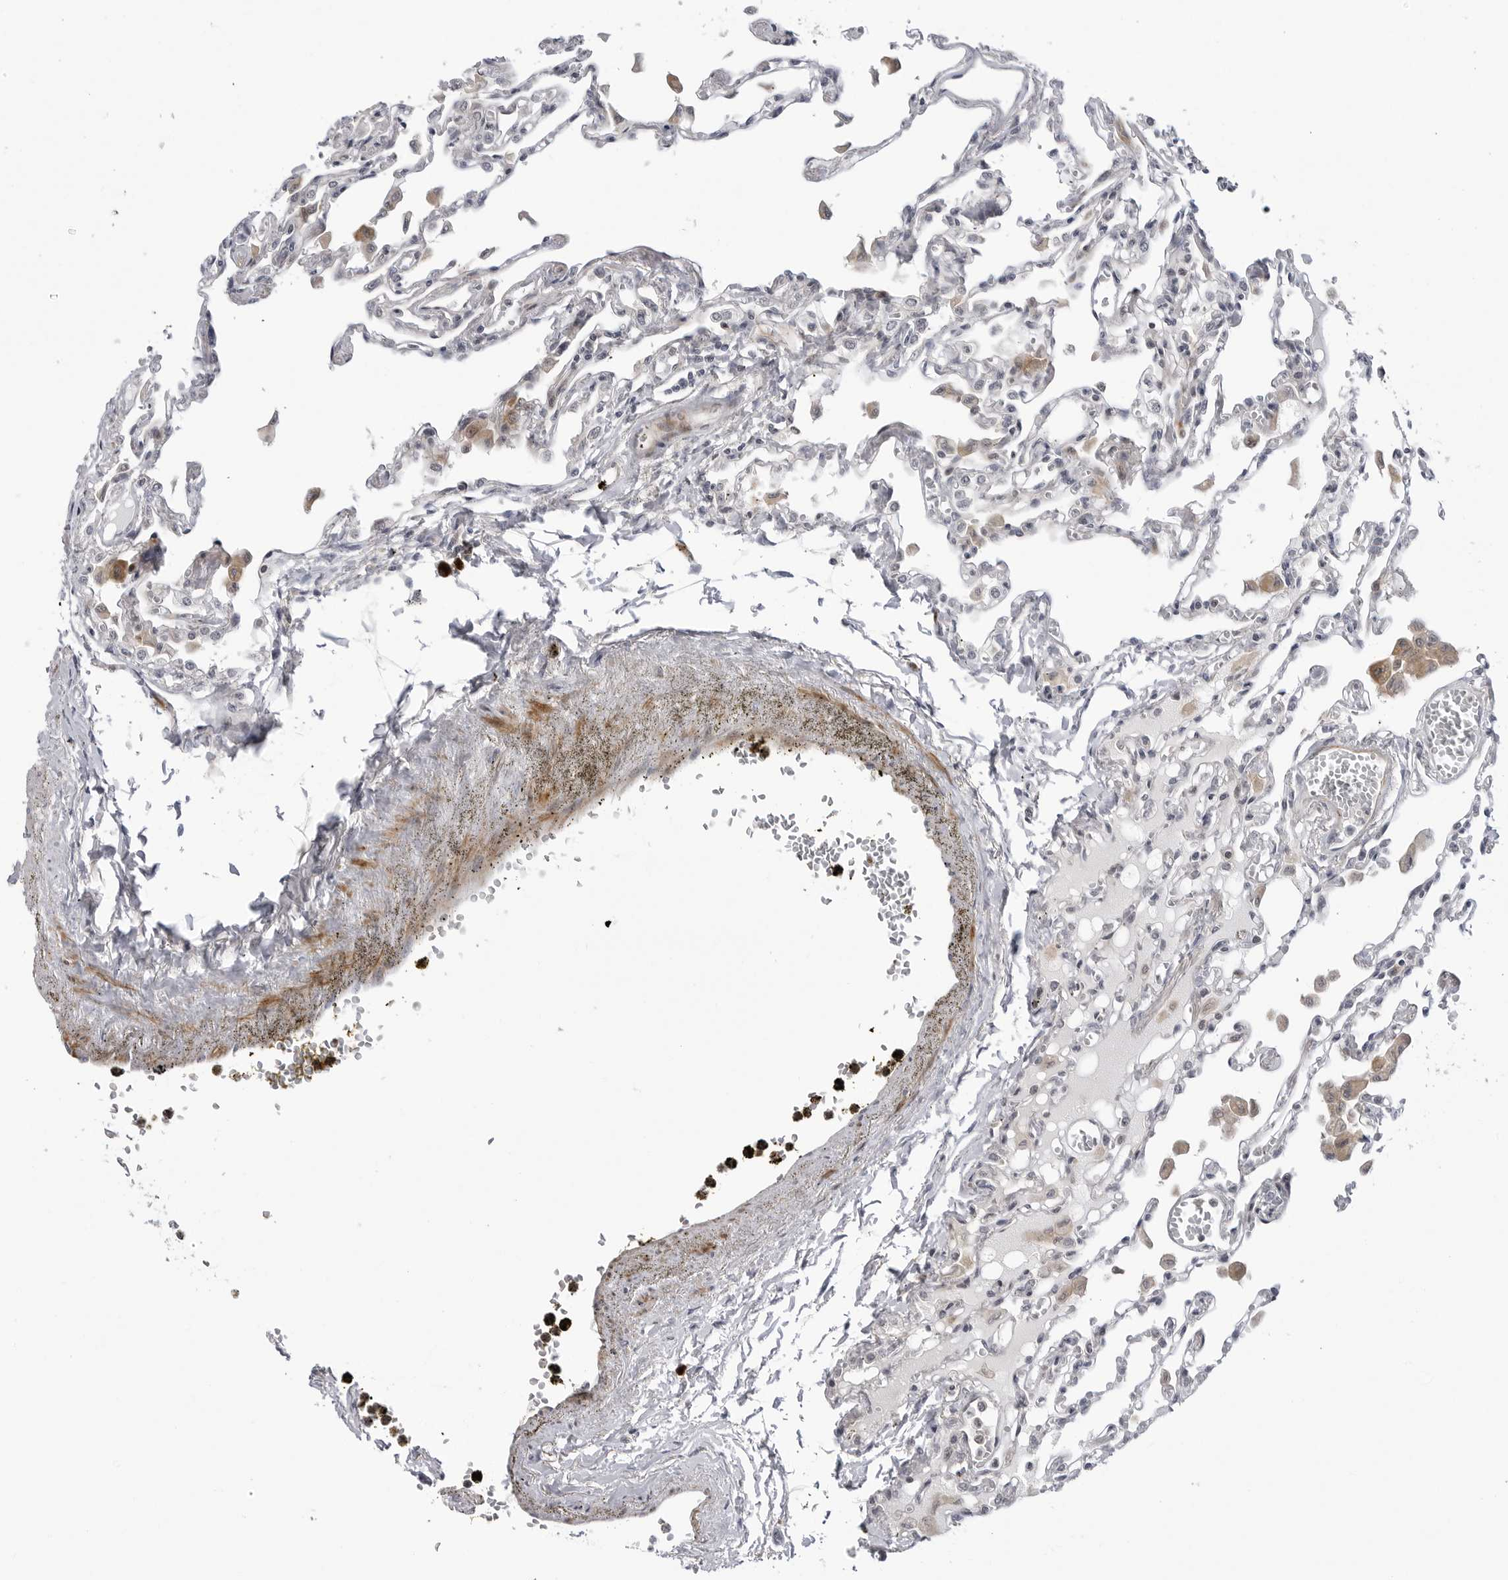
{"staining": {"intensity": "weak", "quantity": "<25%", "location": "cytoplasmic/membranous"}, "tissue": "lung", "cell_type": "Alveolar cells", "image_type": "normal", "snomed": [{"axis": "morphology", "description": "Normal tissue, NOS"}, {"axis": "topography", "description": "Bronchus"}, {"axis": "topography", "description": "Lung"}], "caption": "Immunohistochemistry of benign lung displays no staining in alveolar cells. (DAB immunohistochemistry (IHC) visualized using brightfield microscopy, high magnification).", "gene": "ADAMTS5", "patient": {"sex": "female", "age": 49}}